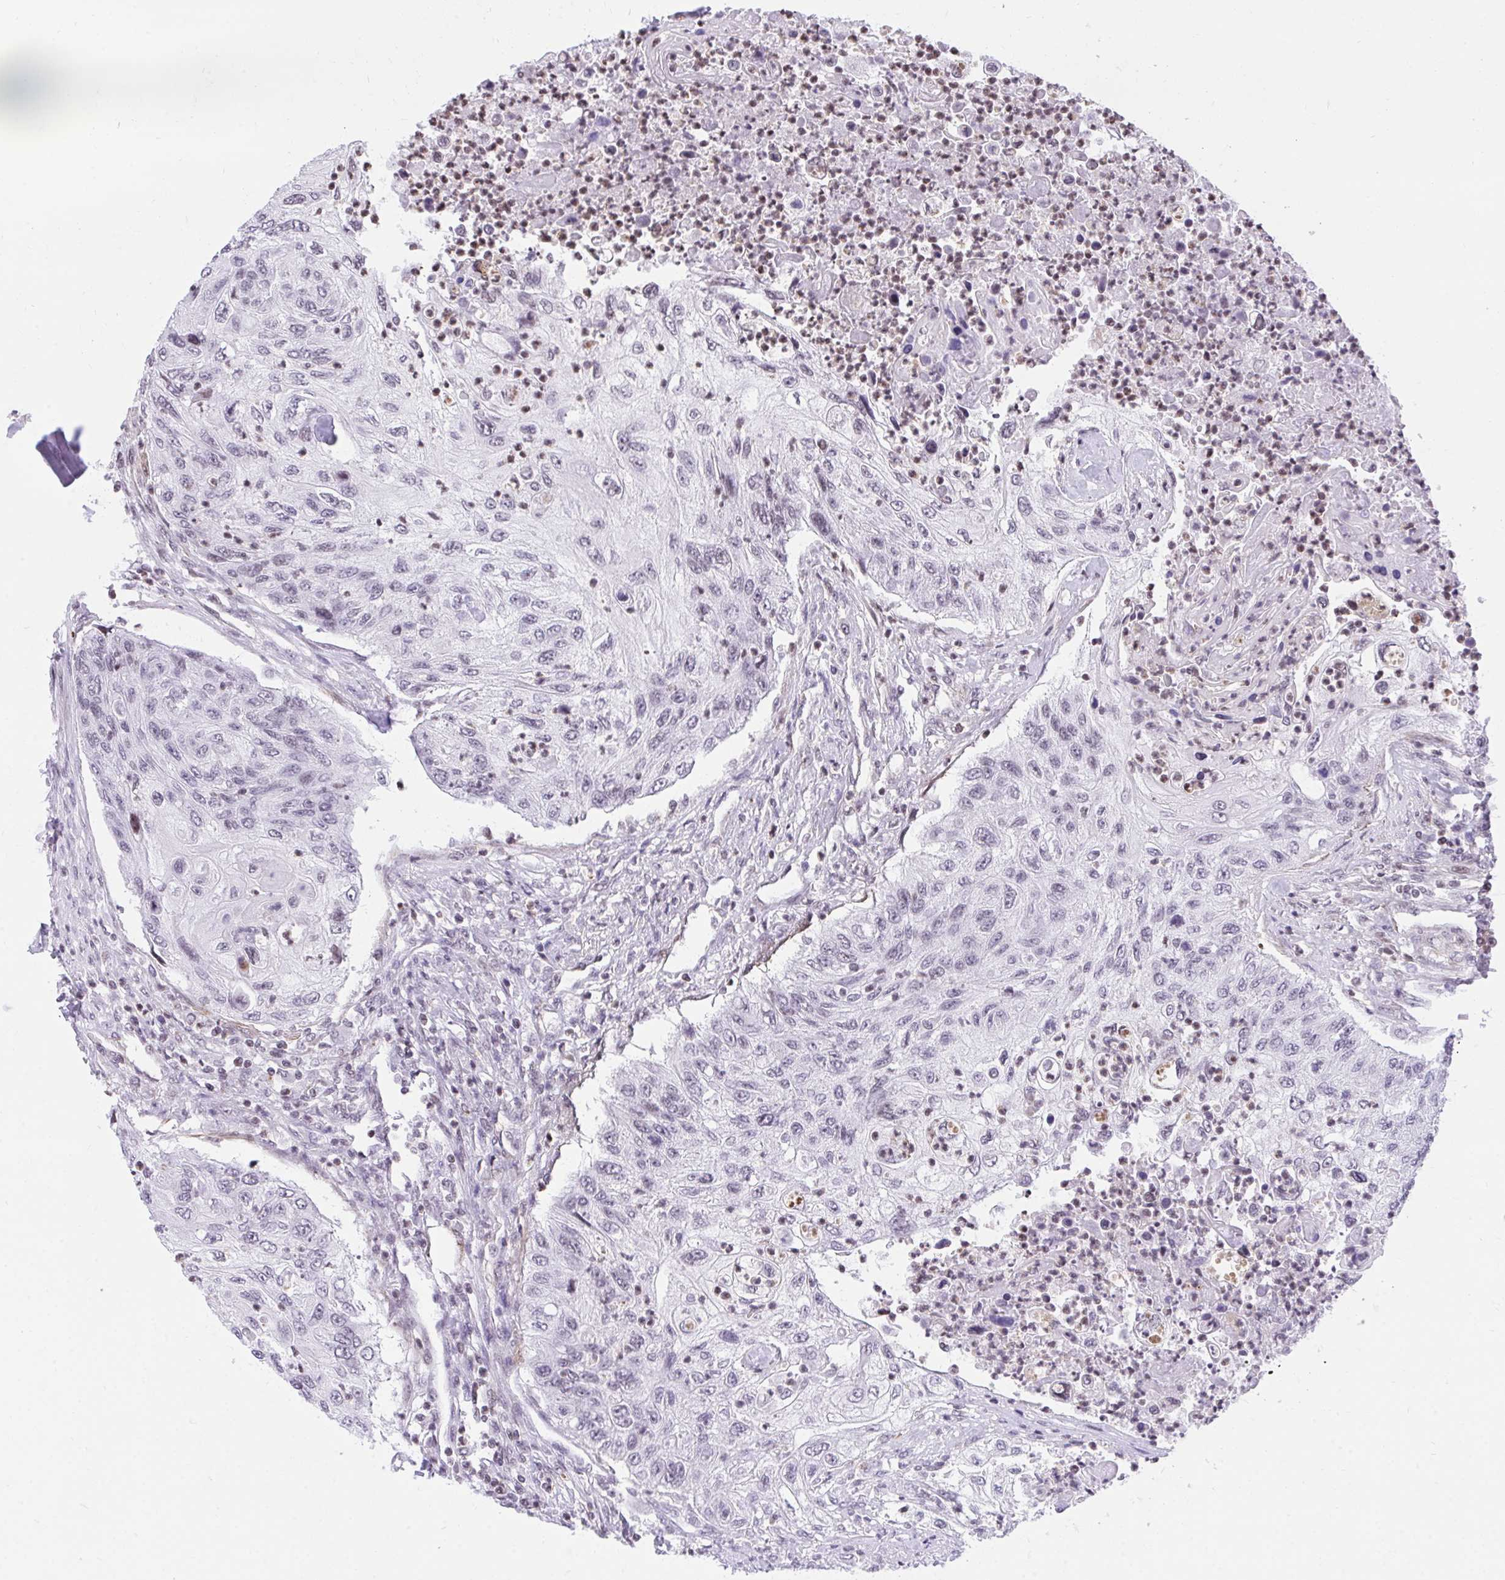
{"staining": {"intensity": "negative", "quantity": "none", "location": "none"}, "tissue": "urothelial cancer", "cell_type": "Tumor cells", "image_type": "cancer", "snomed": [{"axis": "morphology", "description": "Urothelial carcinoma, High grade"}, {"axis": "topography", "description": "Urinary bladder"}], "caption": "The image demonstrates no significant expression in tumor cells of urothelial carcinoma (high-grade).", "gene": "KCNN4", "patient": {"sex": "female", "age": 60}}